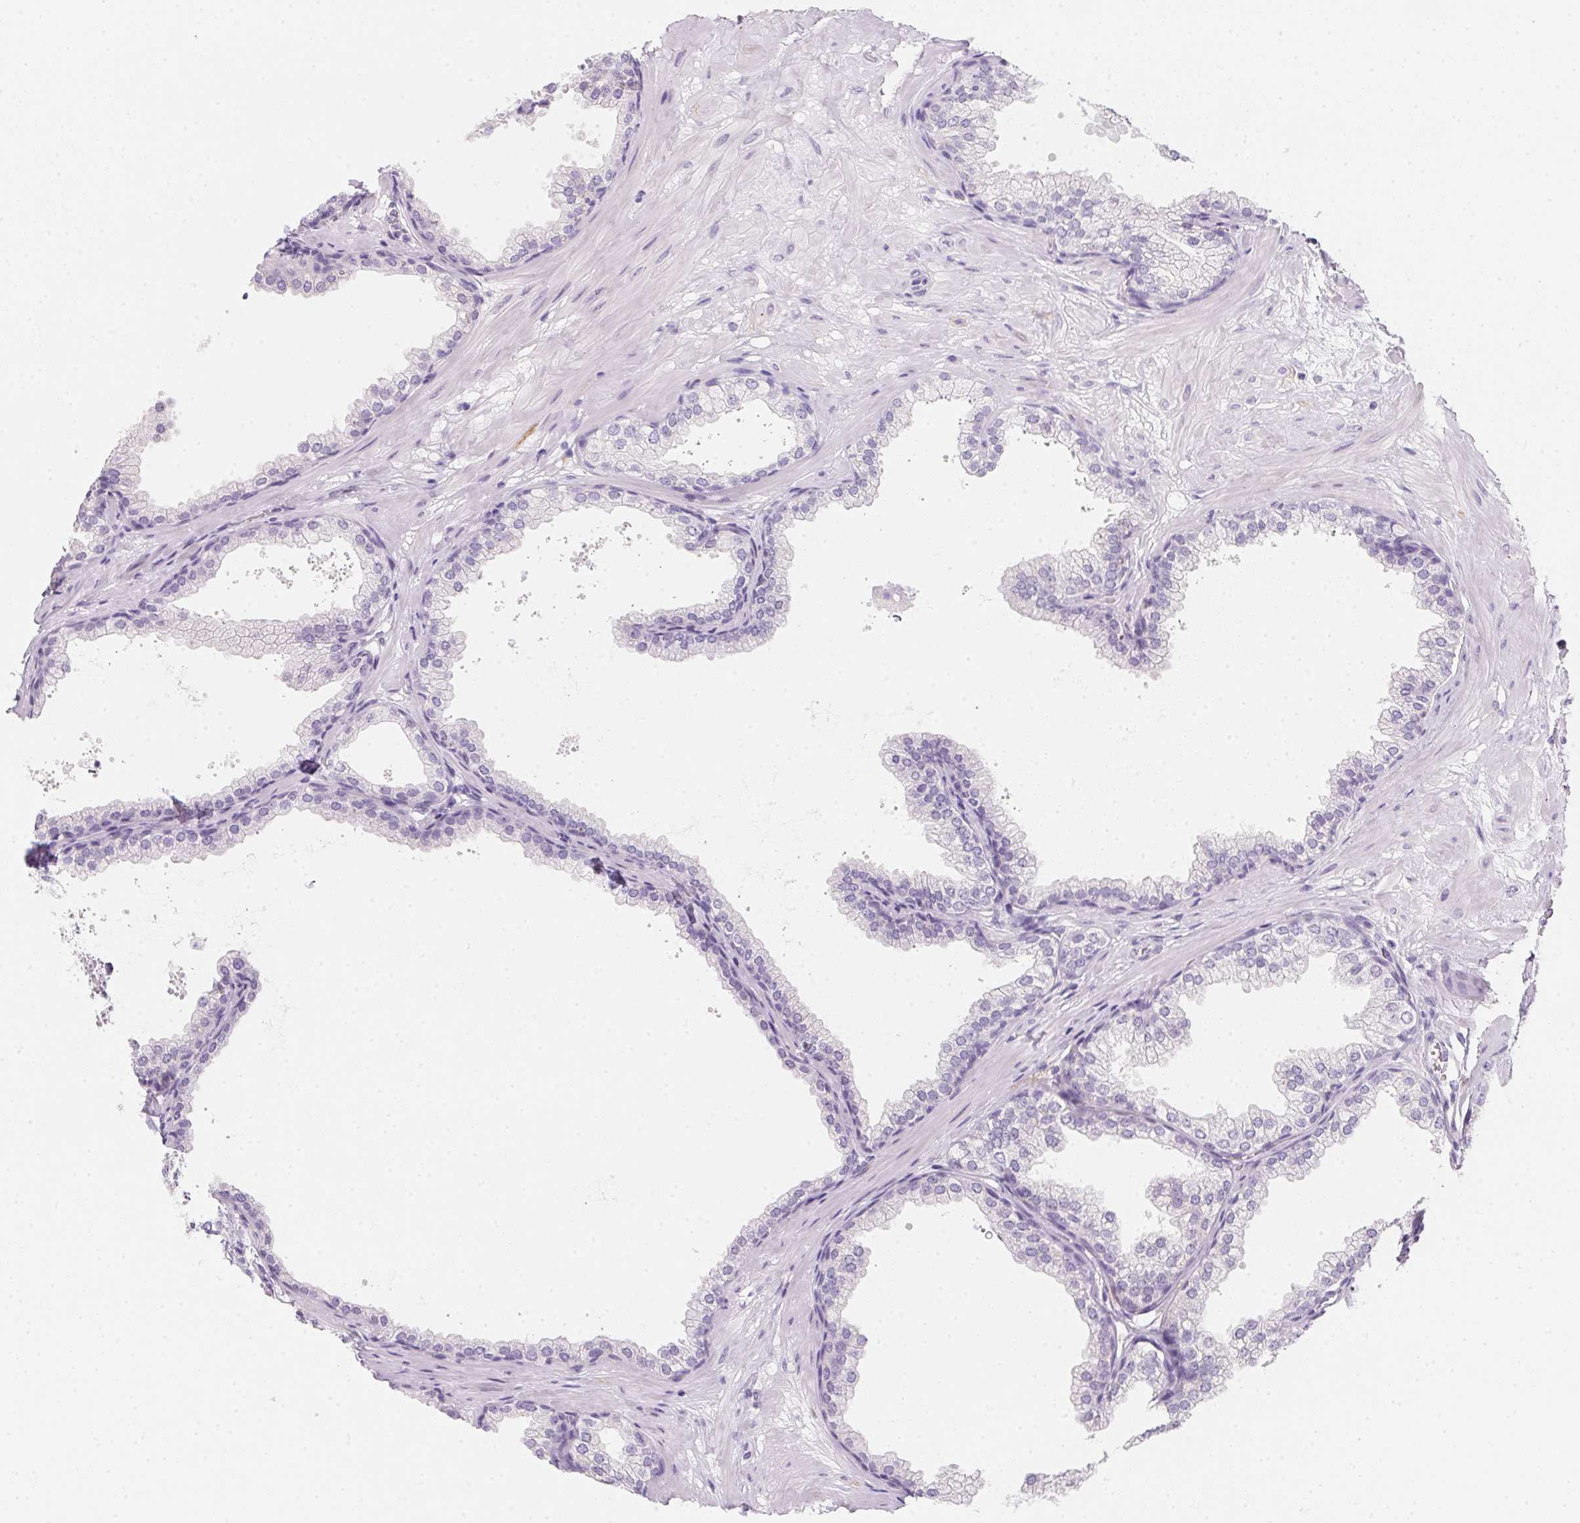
{"staining": {"intensity": "negative", "quantity": "none", "location": "none"}, "tissue": "prostate", "cell_type": "Glandular cells", "image_type": "normal", "snomed": [{"axis": "morphology", "description": "Normal tissue, NOS"}, {"axis": "topography", "description": "Prostate"}], "caption": "DAB (3,3'-diaminobenzidine) immunohistochemical staining of unremarkable human prostate displays no significant expression in glandular cells. (DAB IHC visualized using brightfield microscopy, high magnification).", "gene": "MYL4", "patient": {"sex": "male", "age": 37}}